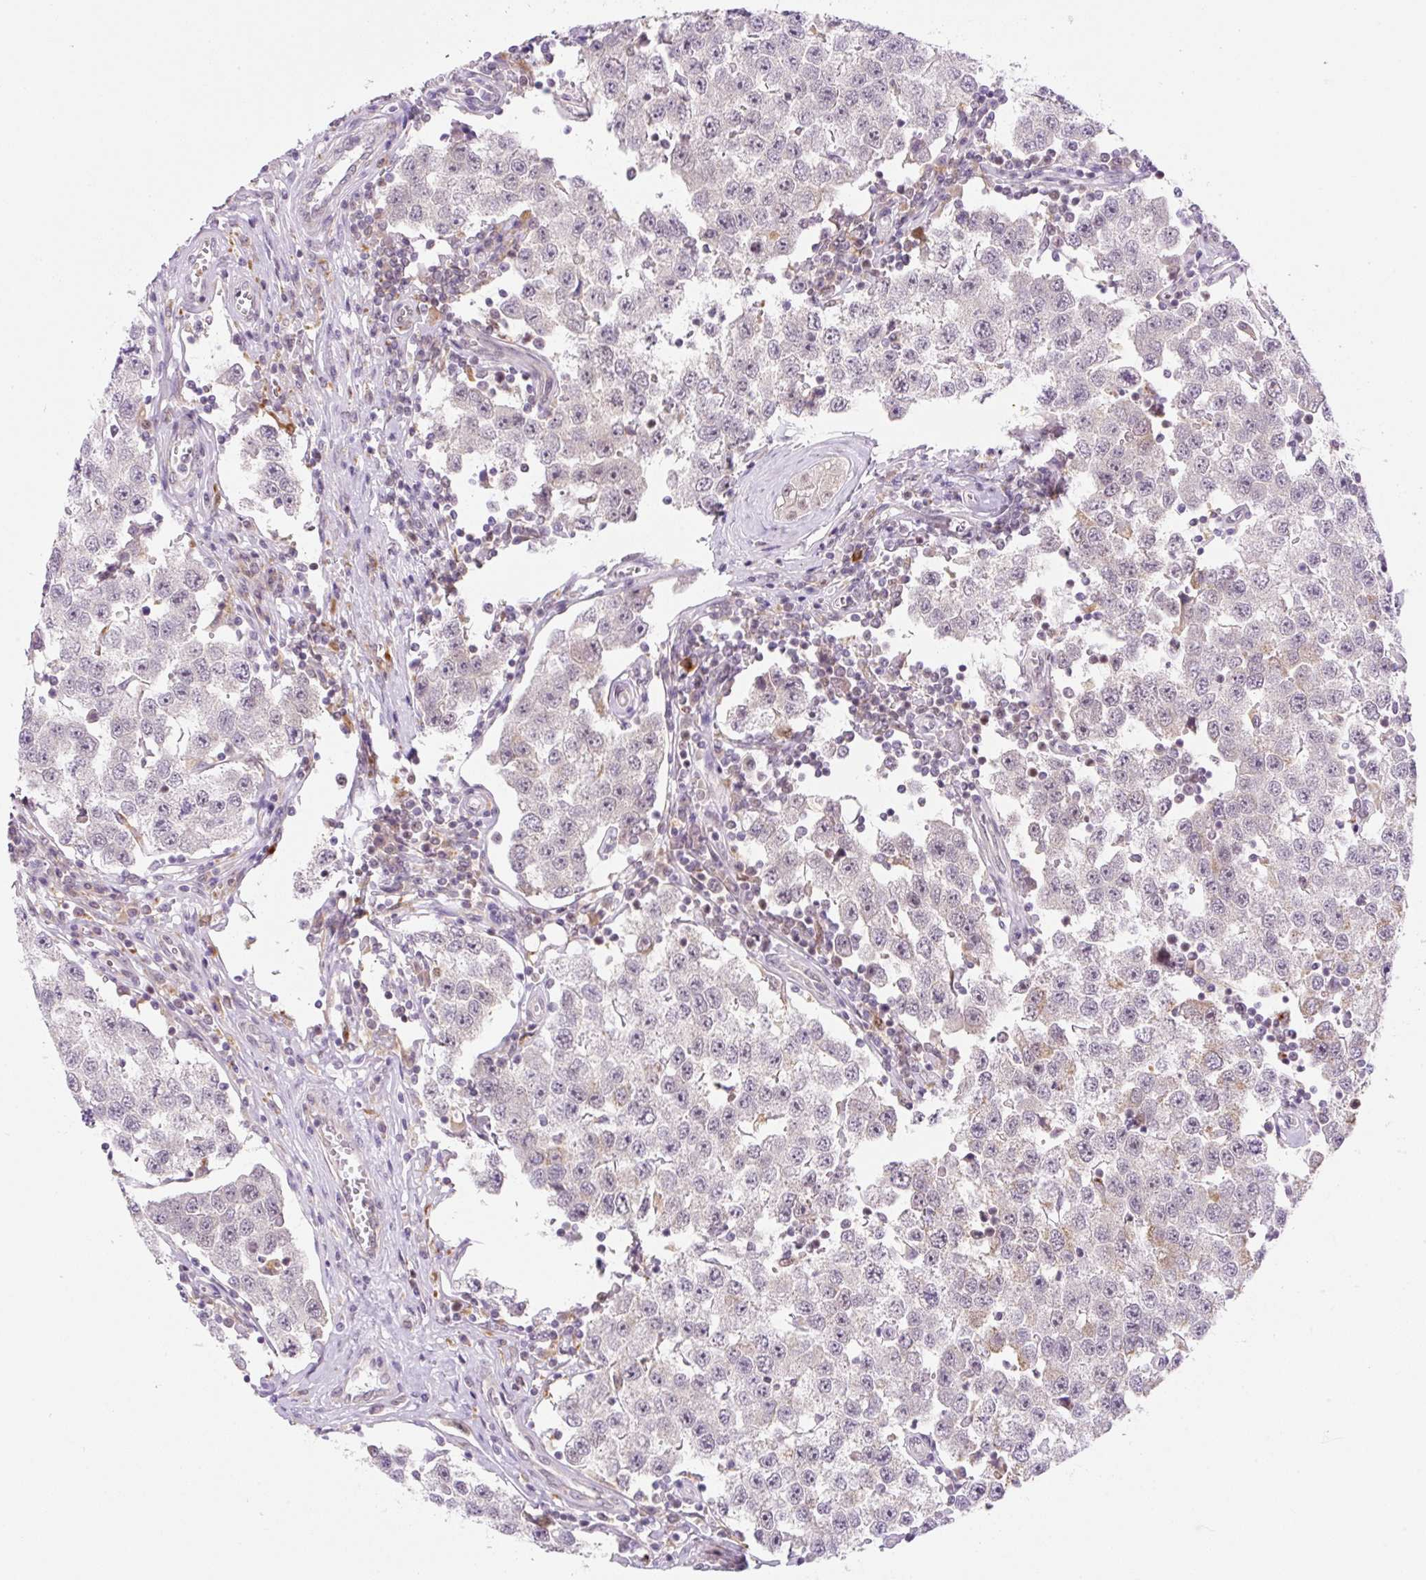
{"staining": {"intensity": "negative", "quantity": "none", "location": "none"}, "tissue": "testis cancer", "cell_type": "Tumor cells", "image_type": "cancer", "snomed": [{"axis": "morphology", "description": "Seminoma, NOS"}, {"axis": "topography", "description": "Testis"}], "caption": "IHC of human testis cancer (seminoma) shows no staining in tumor cells.", "gene": "CEBPZOS", "patient": {"sex": "male", "age": 34}}